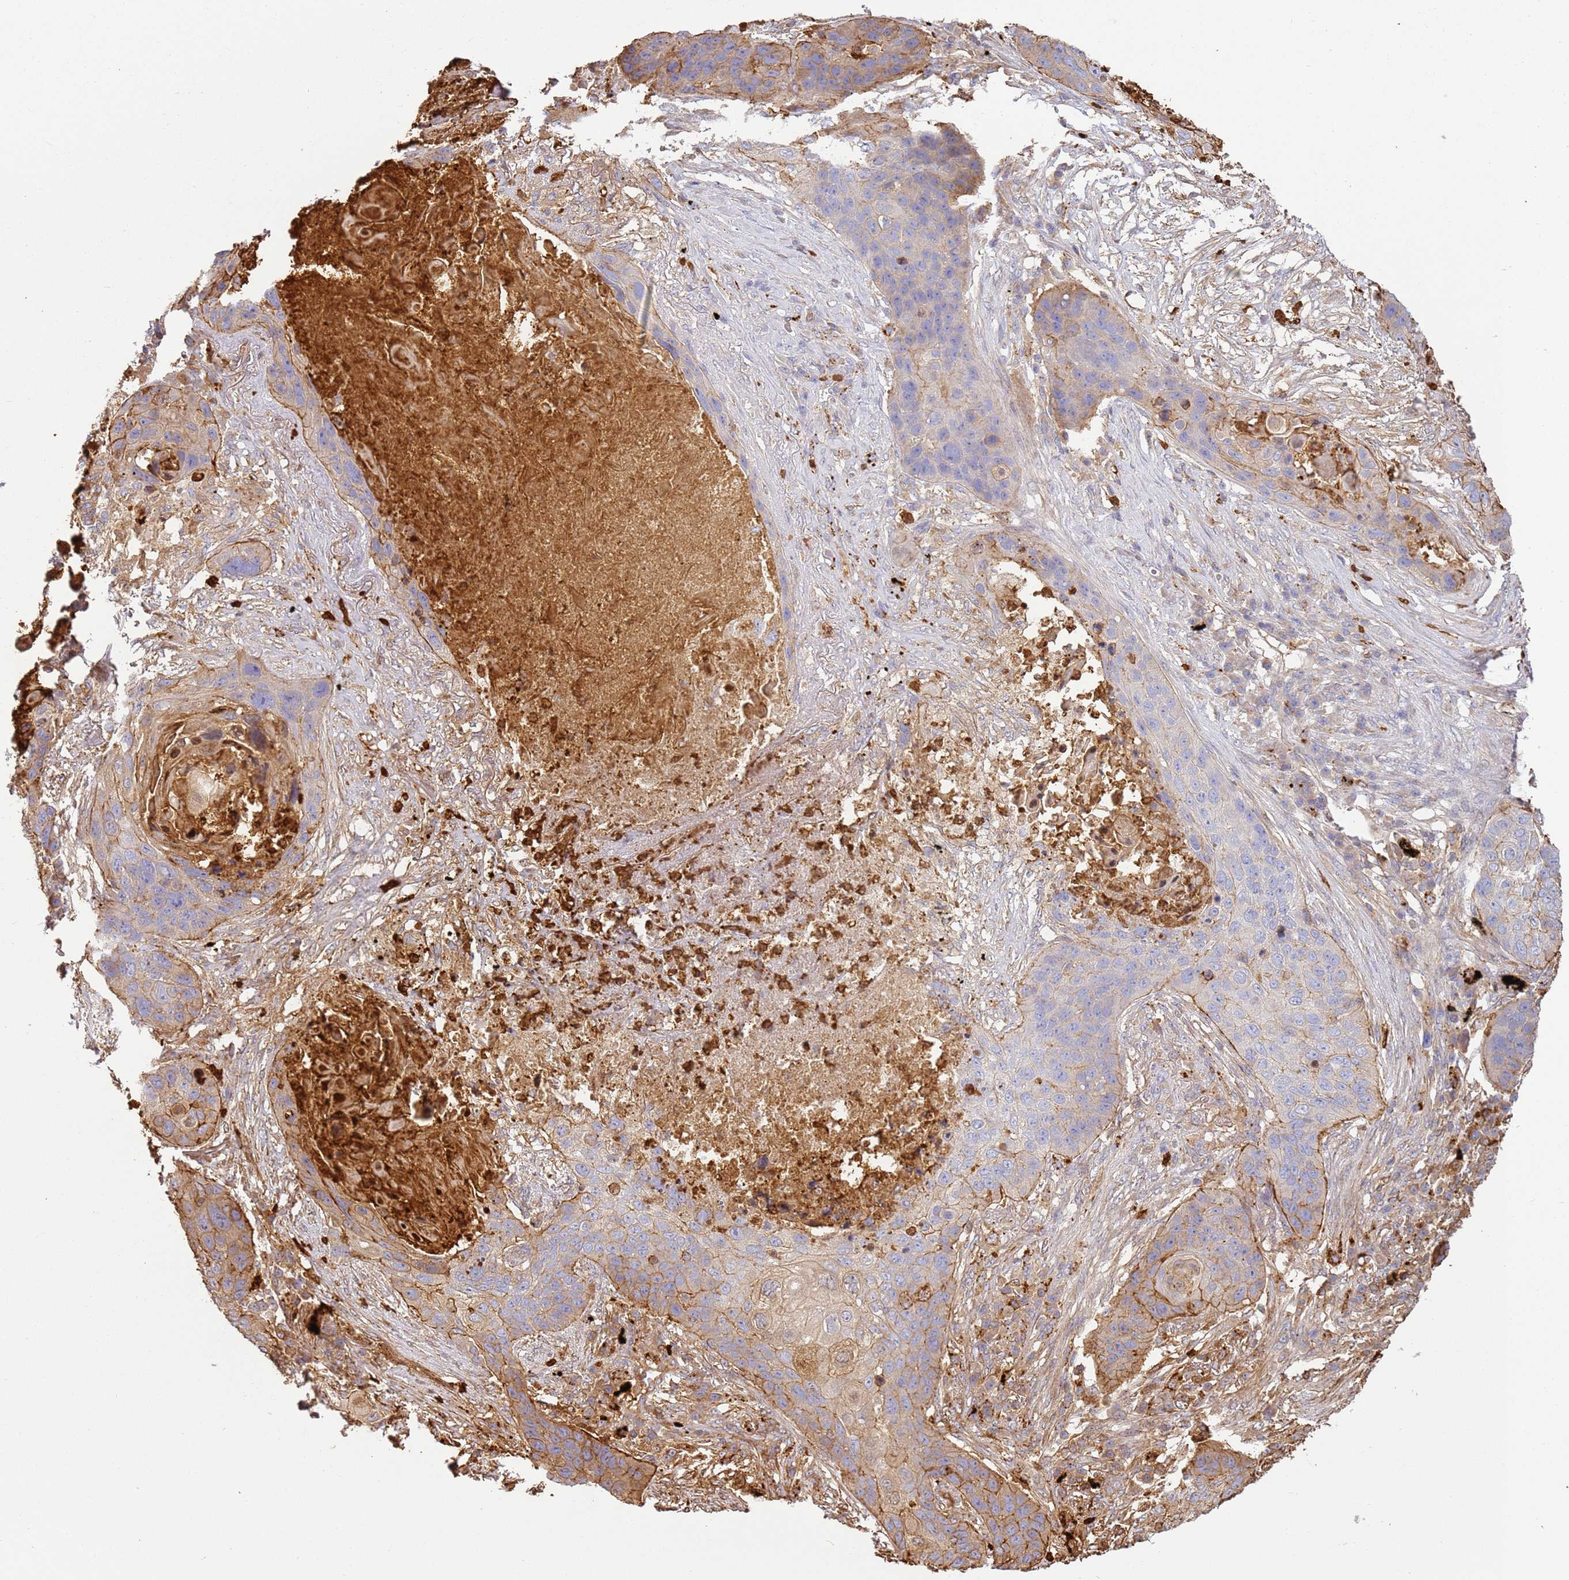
{"staining": {"intensity": "moderate", "quantity": "<25%", "location": "cytoplasmic/membranous"}, "tissue": "lung cancer", "cell_type": "Tumor cells", "image_type": "cancer", "snomed": [{"axis": "morphology", "description": "Squamous cell carcinoma, NOS"}, {"axis": "topography", "description": "Lung"}], "caption": "Immunohistochemical staining of human lung squamous cell carcinoma shows moderate cytoplasmic/membranous protein expression in approximately <25% of tumor cells. The staining is performed using DAB brown chromogen to label protein expression. The nuclei are counter-stained blue using hematoxylin.", "gene": "NDUFAF4", "patient": {"sex": "female", "age": 63}}